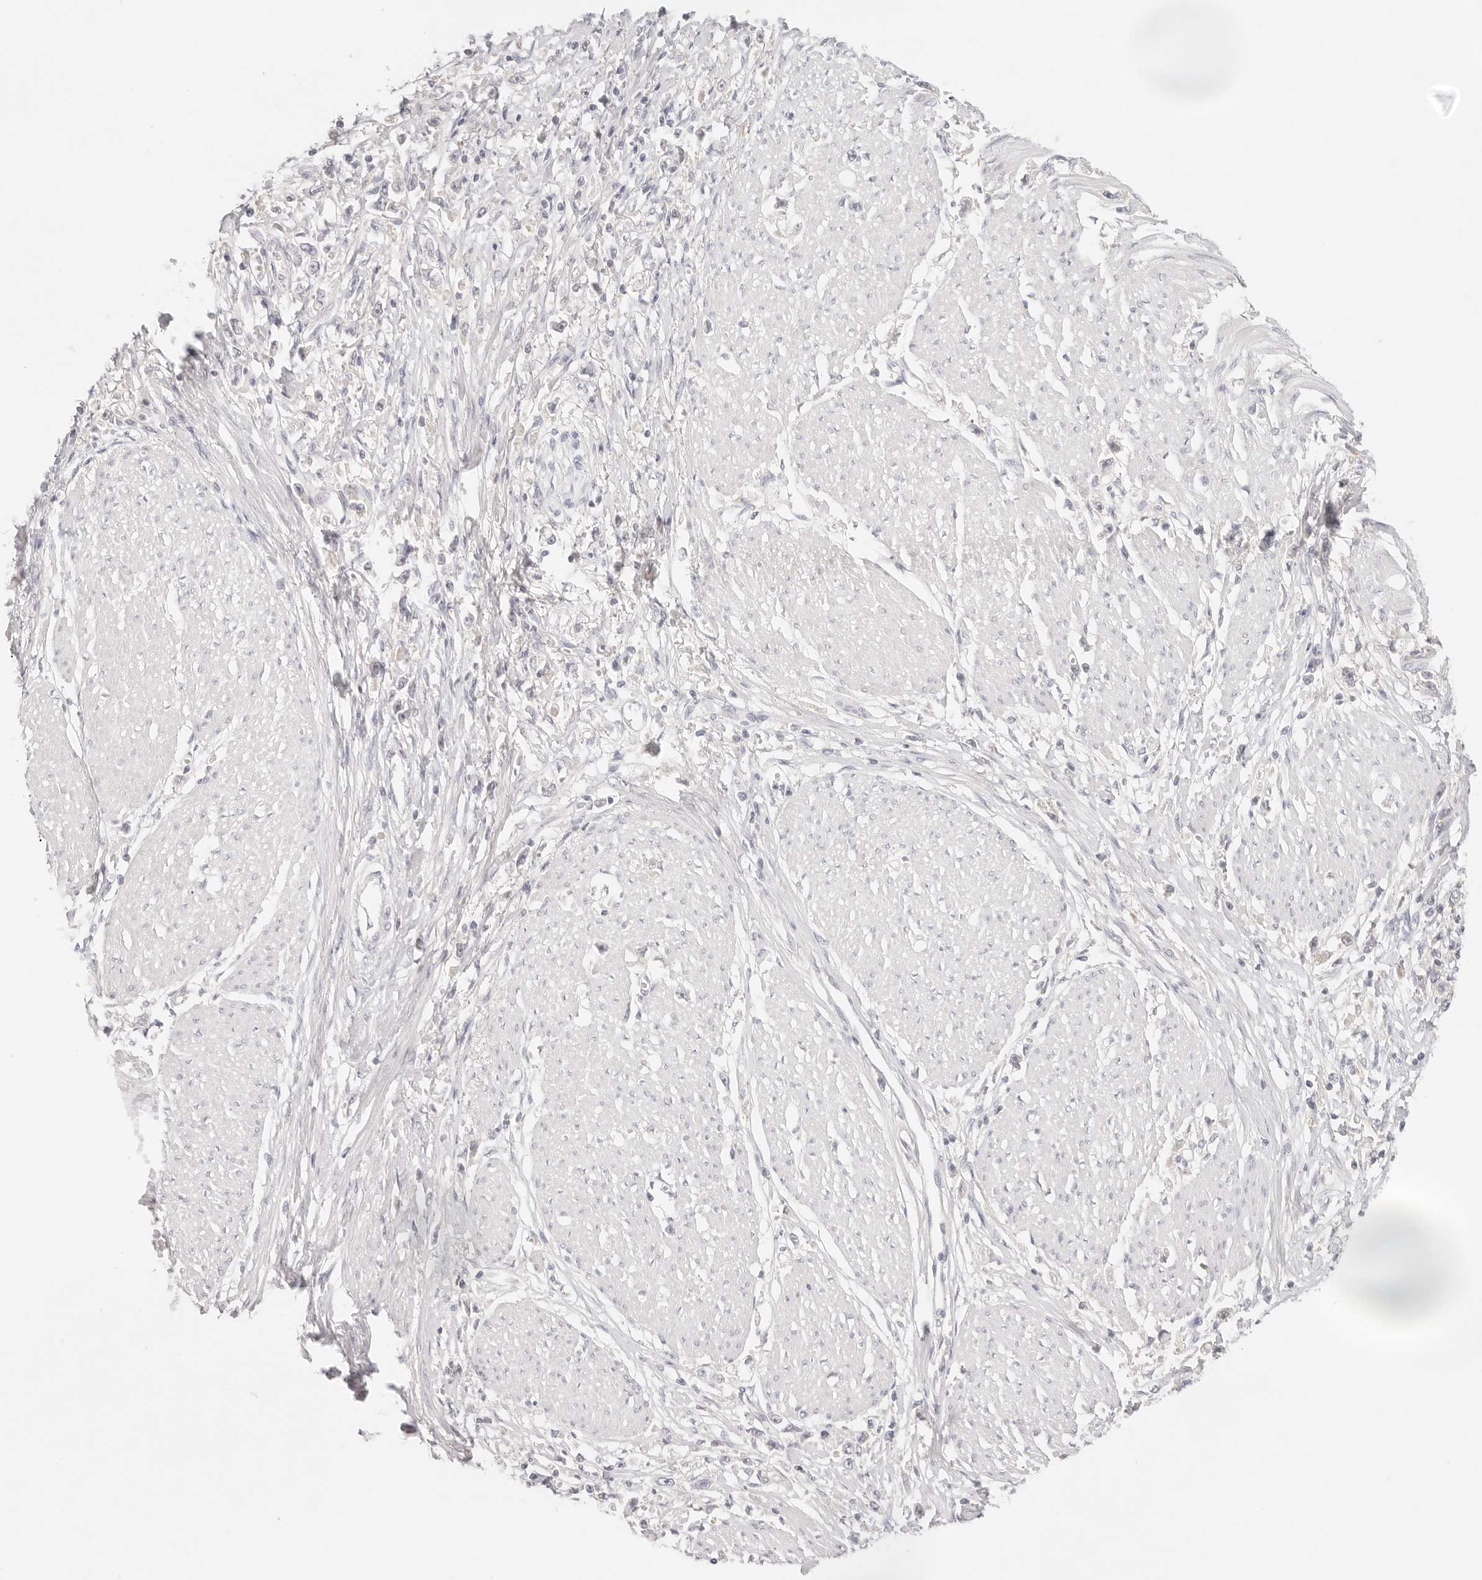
{"staining": {"intensity": "negative", "quantity": "none", "location": "none"}, "tissue": "stomach cancer", "cell_type": "Tumor cells", "image_type": "cancer", "snomed": [{"axis": "morphology", "description": "Adenocarcinoma, NOS"}, {"axis": "topography", "description": "Stomach"}], "caption": "High power microscopy micrograph of an IHC histopathology image of stomach adenocarcinoma, revealing no significant staining in tumor cells.", "gene": "SPHK1", "patient": {"sex": "female", "age": 59}}